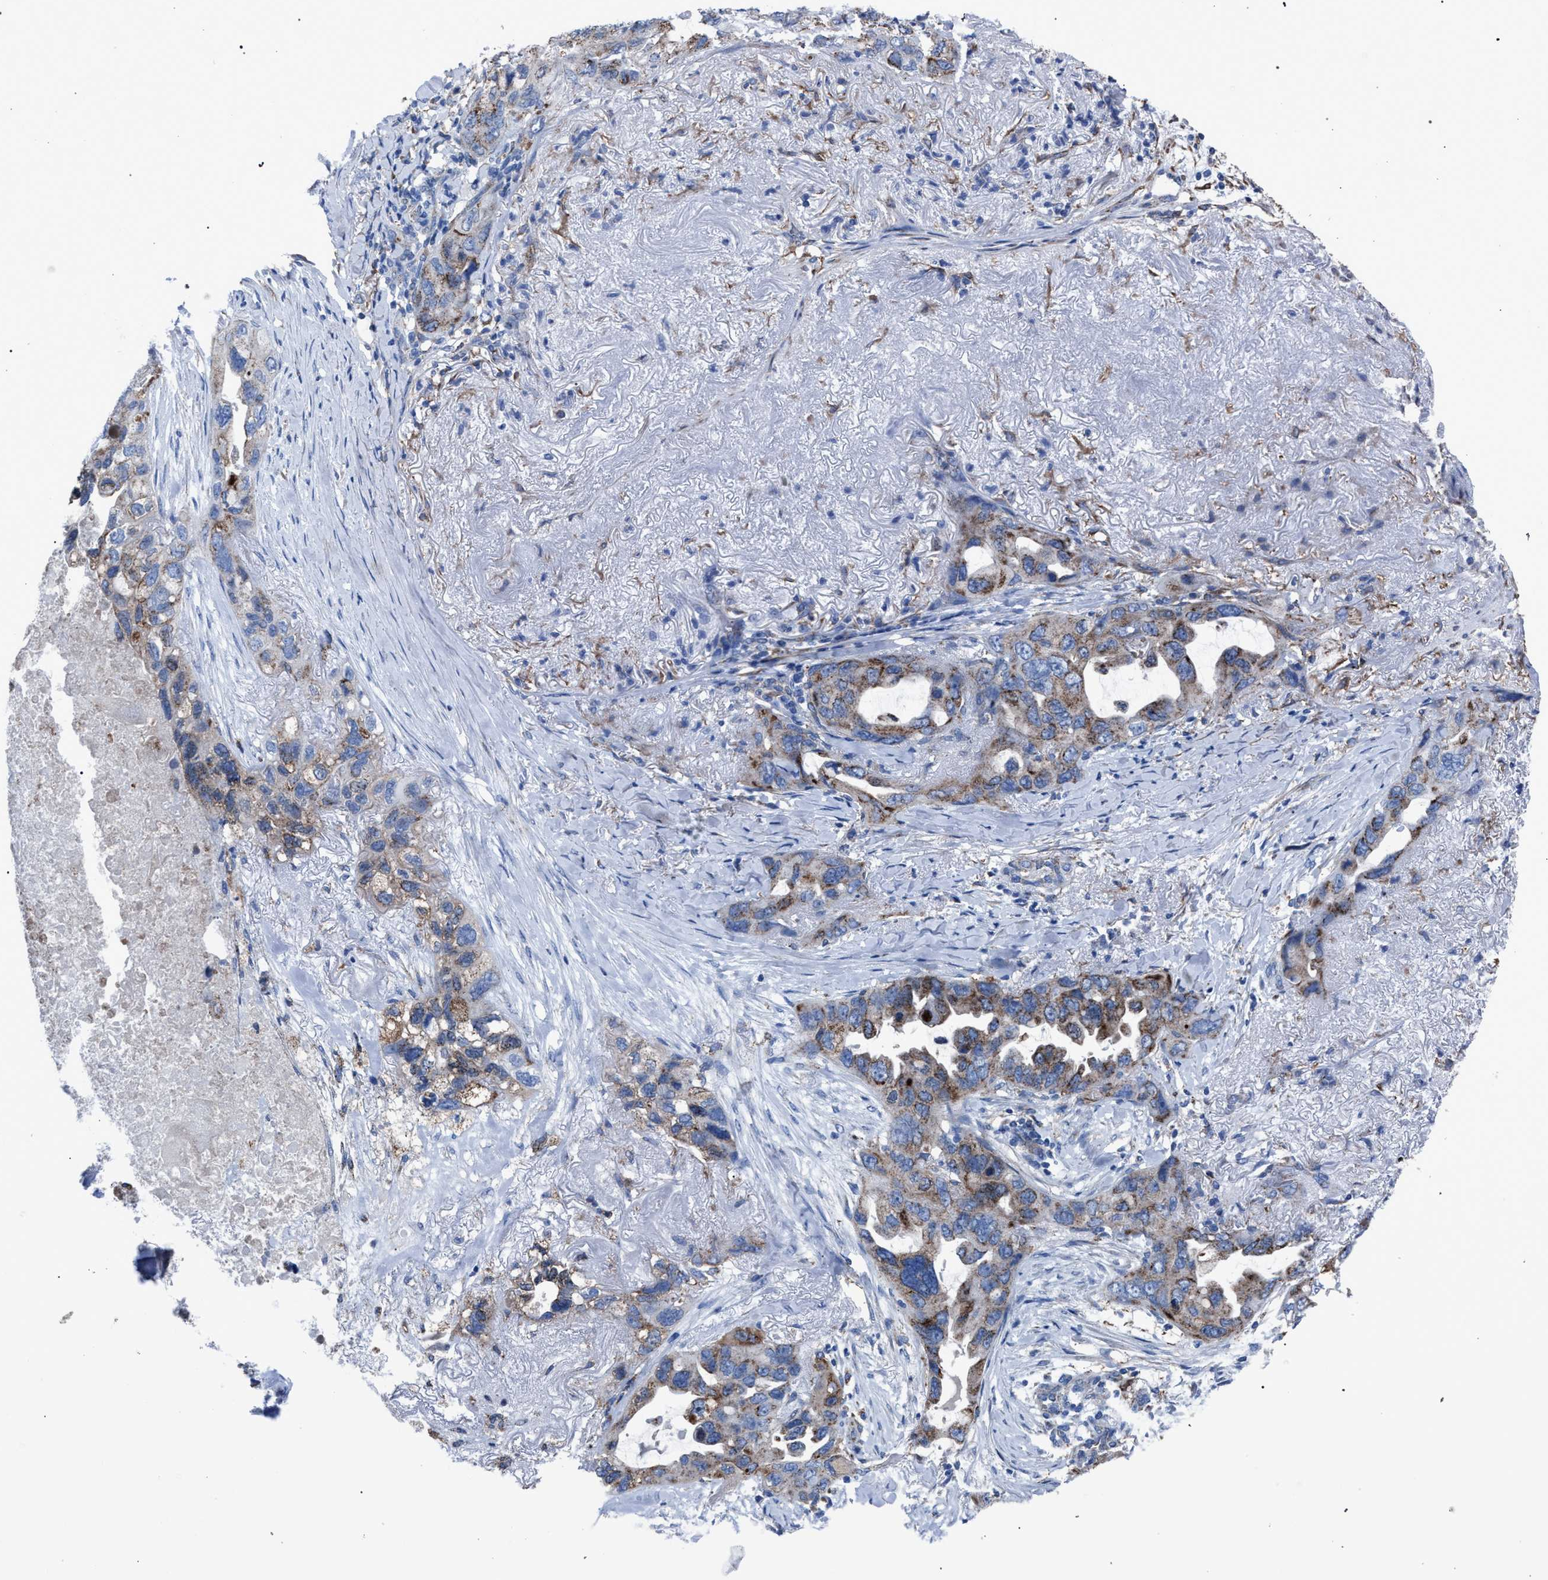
{"staining": {"intensity": "weak", "quantity": ">75%", "location": "cytoplasmic/membranous"}, "tissue": "lung cancer", "cell_type": "Tumor cells", "image_type": "cancer", "snomed": [{"axis": "morphology", "description": "Squamous cell carcinoma, NOS"}, {"axis": "topography", "description": "Lung"}], "caption": "Protein positivity by IHC exhibits weak cytoplasmic/membranous expression in about >75% of tumor cells in lung cancer.", "gene": "HSD17B4", "patient": {"sex": "female", "age": 73}}